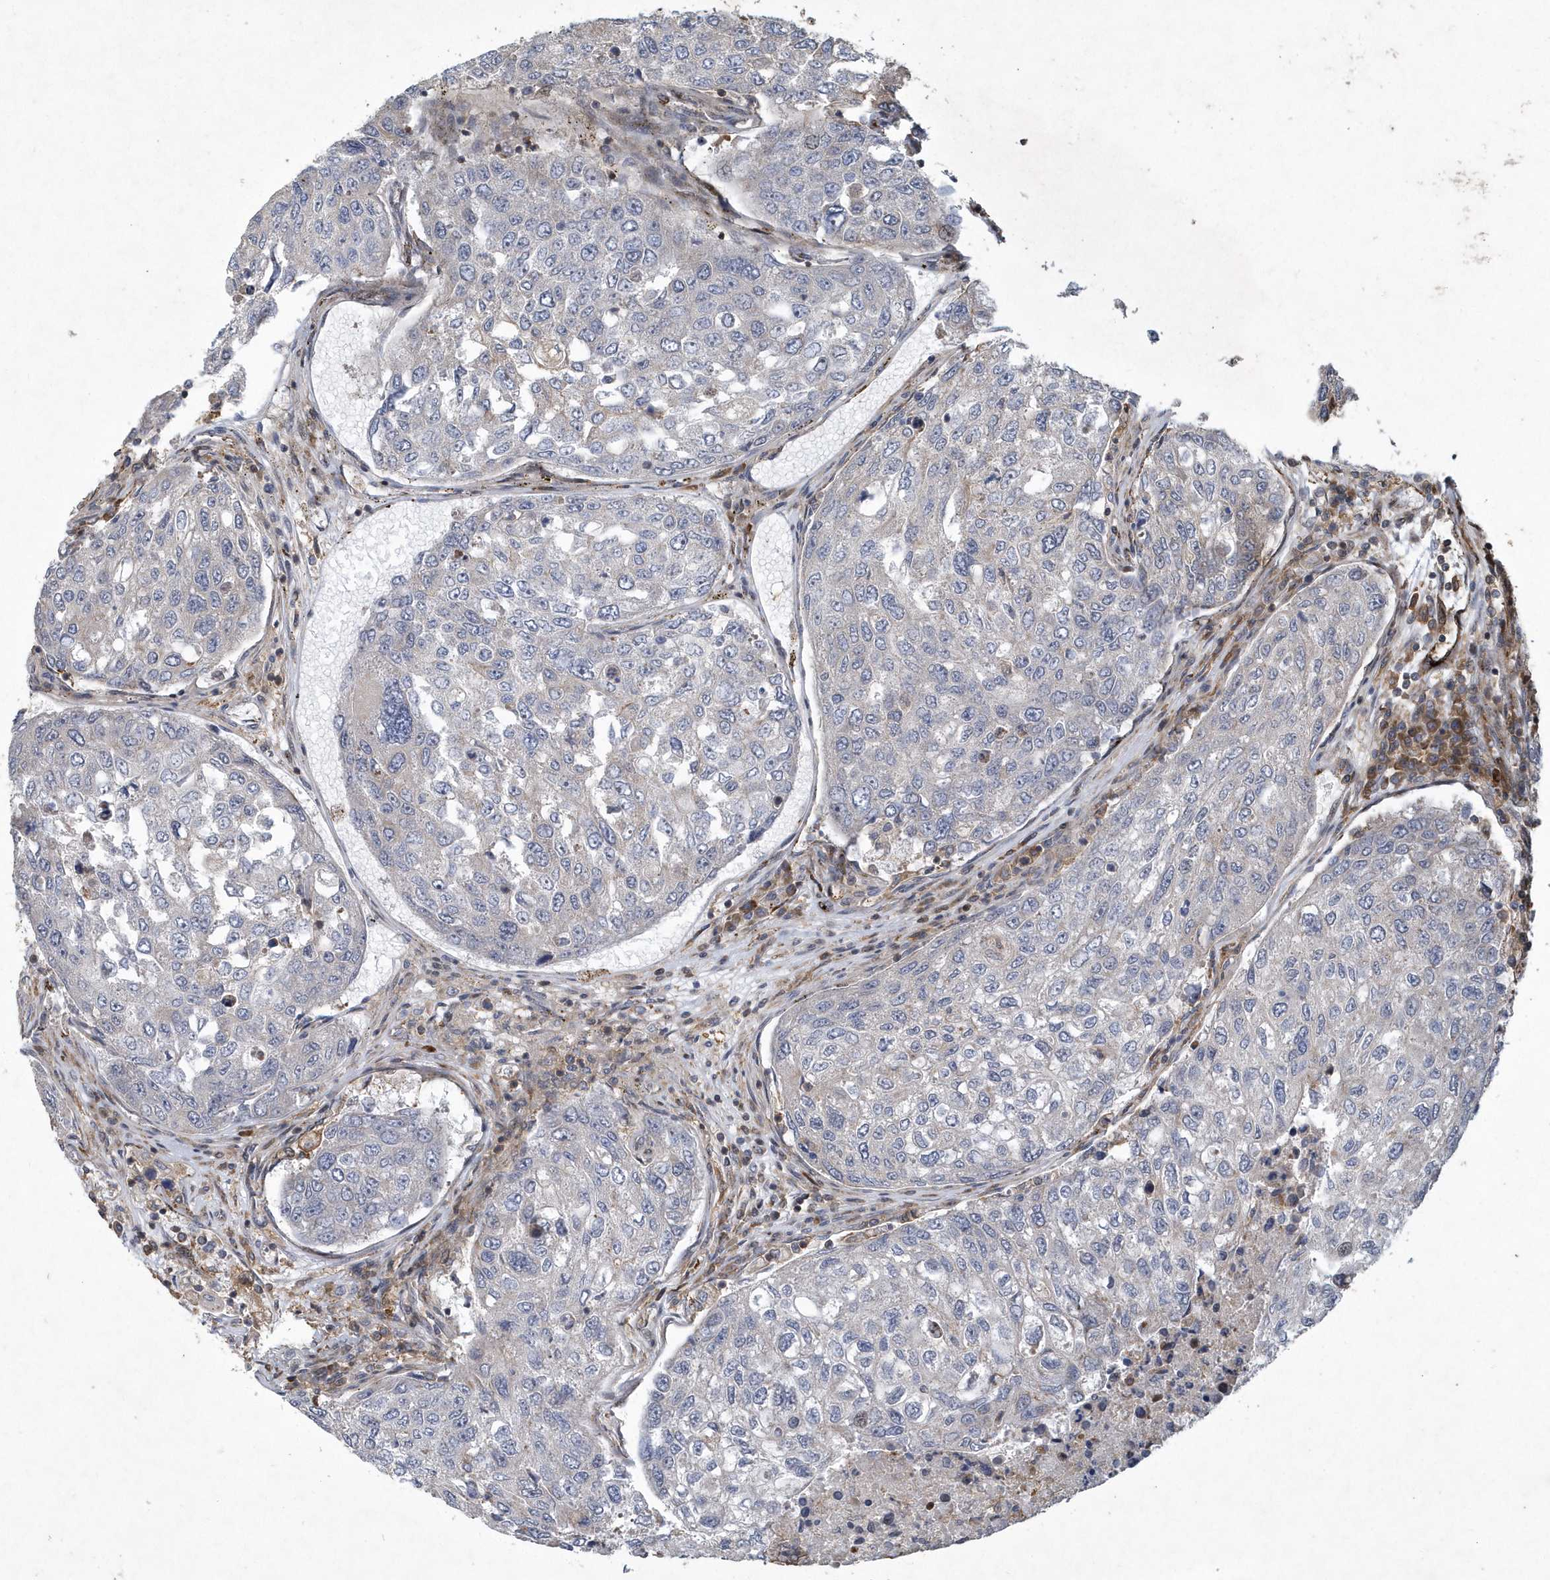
{"staining": {"intensity": "negative", "quantity": "none", "location": "none"}, "tissue": "urothelial cancer", "cell_type": "Tumor cells", "image_type": "cancer", "snomed": [{"axis": "morphology", "description": "Urothelial carcinoma, High grade"}, {"axis": "topography", "description": "Lymph node"}, {"axis": "topography", "description": "Urinary bladder"}], "caption": "High-grade urothelial carcinoma stained for a protein using immunohistochemistry (IHC) reveals no expression tumor cells.", "gene": "N4BP2", "patient": {"sex": "male", "age": 51}}